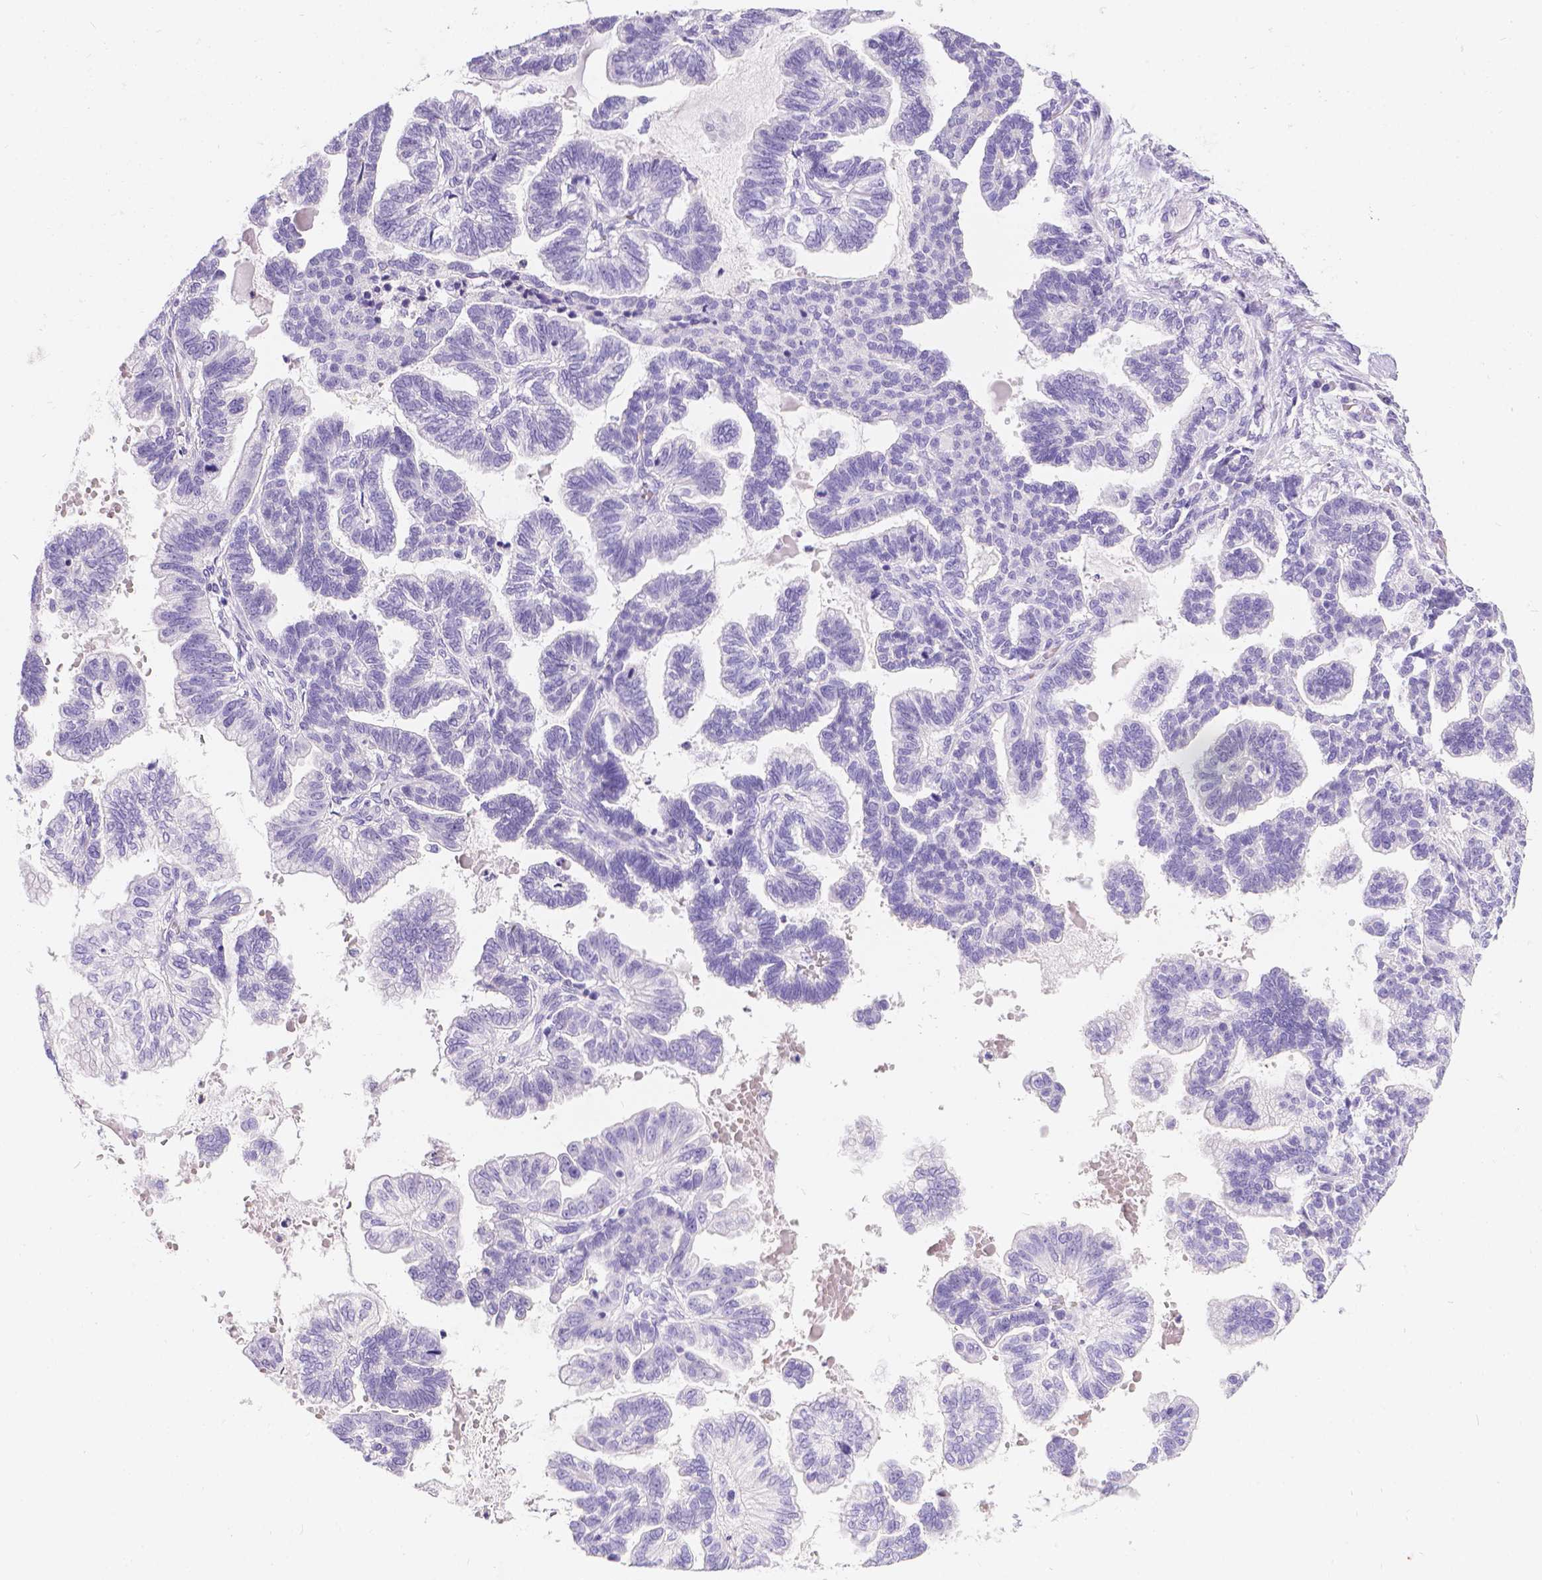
{"staining": {"intensity": "negative", "quantity": "none", "location": "none"}, "tissue": "stomach cancer", "cell_type": "Tumor cells", "image_type": "cancer", "snomed": [{"axis": "morphology", "description": "Adenocarcinoma, NOS"}, {"axis": "topography", "description": "Stomach"}], "caption": "Stomach cancer (adenocarcinoma) was stained to show a protein in brown. There is no significant expression in tumor cells.", "gene": "GNRHR", "patient": {"sex": "male", "age": 83}}